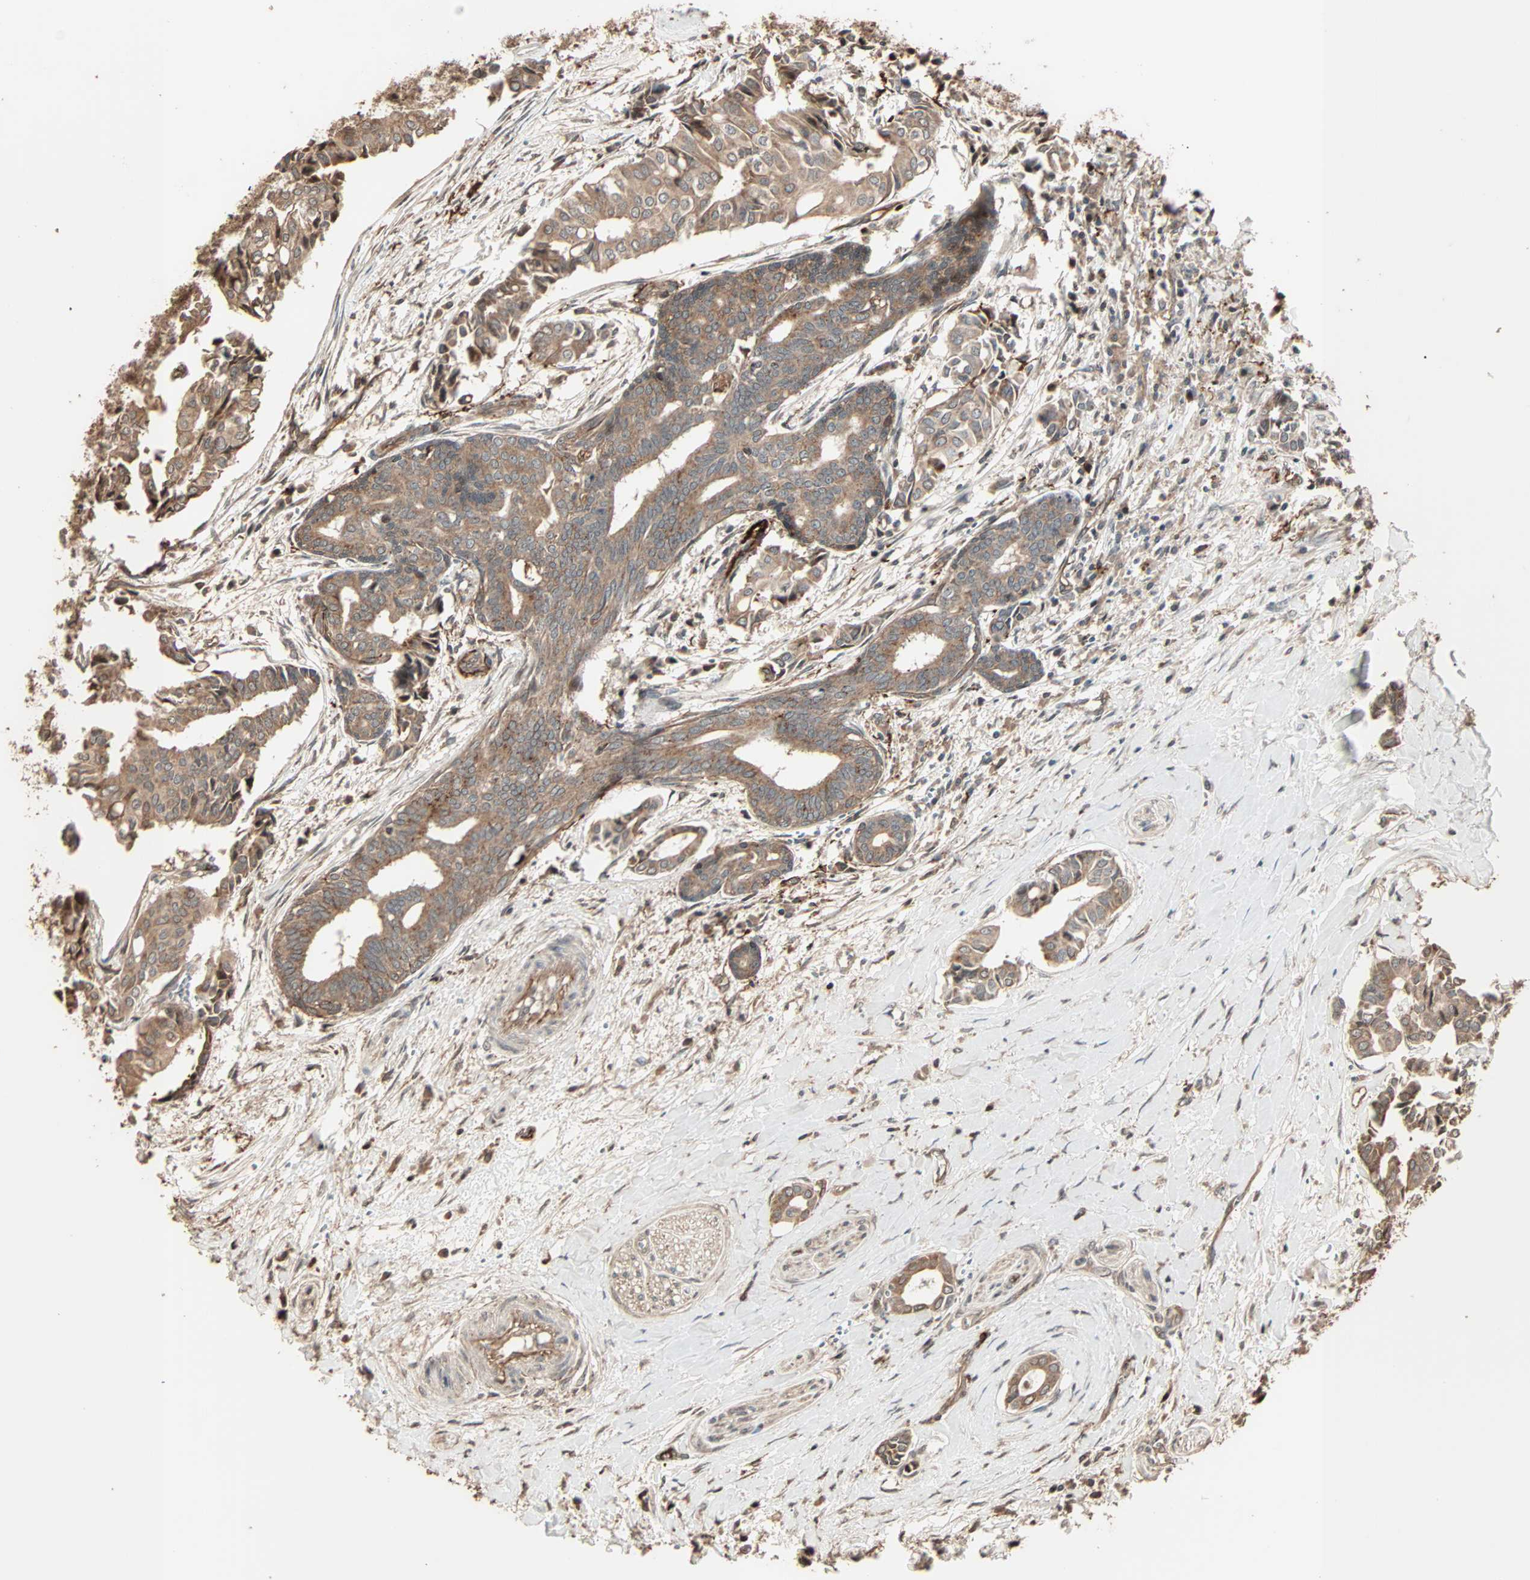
{"staining": {"intensity": "moderate", "quantity": ">75%", "location": "cytoplasmic/membranous"}, "tissue": "head and neck cancer", "cell_type": "Tumor cells", "image_type": "cancer", "snomed": [{"axis": "morphology", "description": "Adenocarcinoma, NOS"}, {"axis": "topography", "description": "Salivary gland"}, {"axis": "topography", "description": "Head-Neck"}], "caption": "Human adenocarcinoma (head and neck) stained with a brown dye exhibits moderate cytoplasmic/membranous positive staining in approximately >75% of tumor cells.", "gene": "CALCRL", "patient": {"sex": "female", "age": 59}}